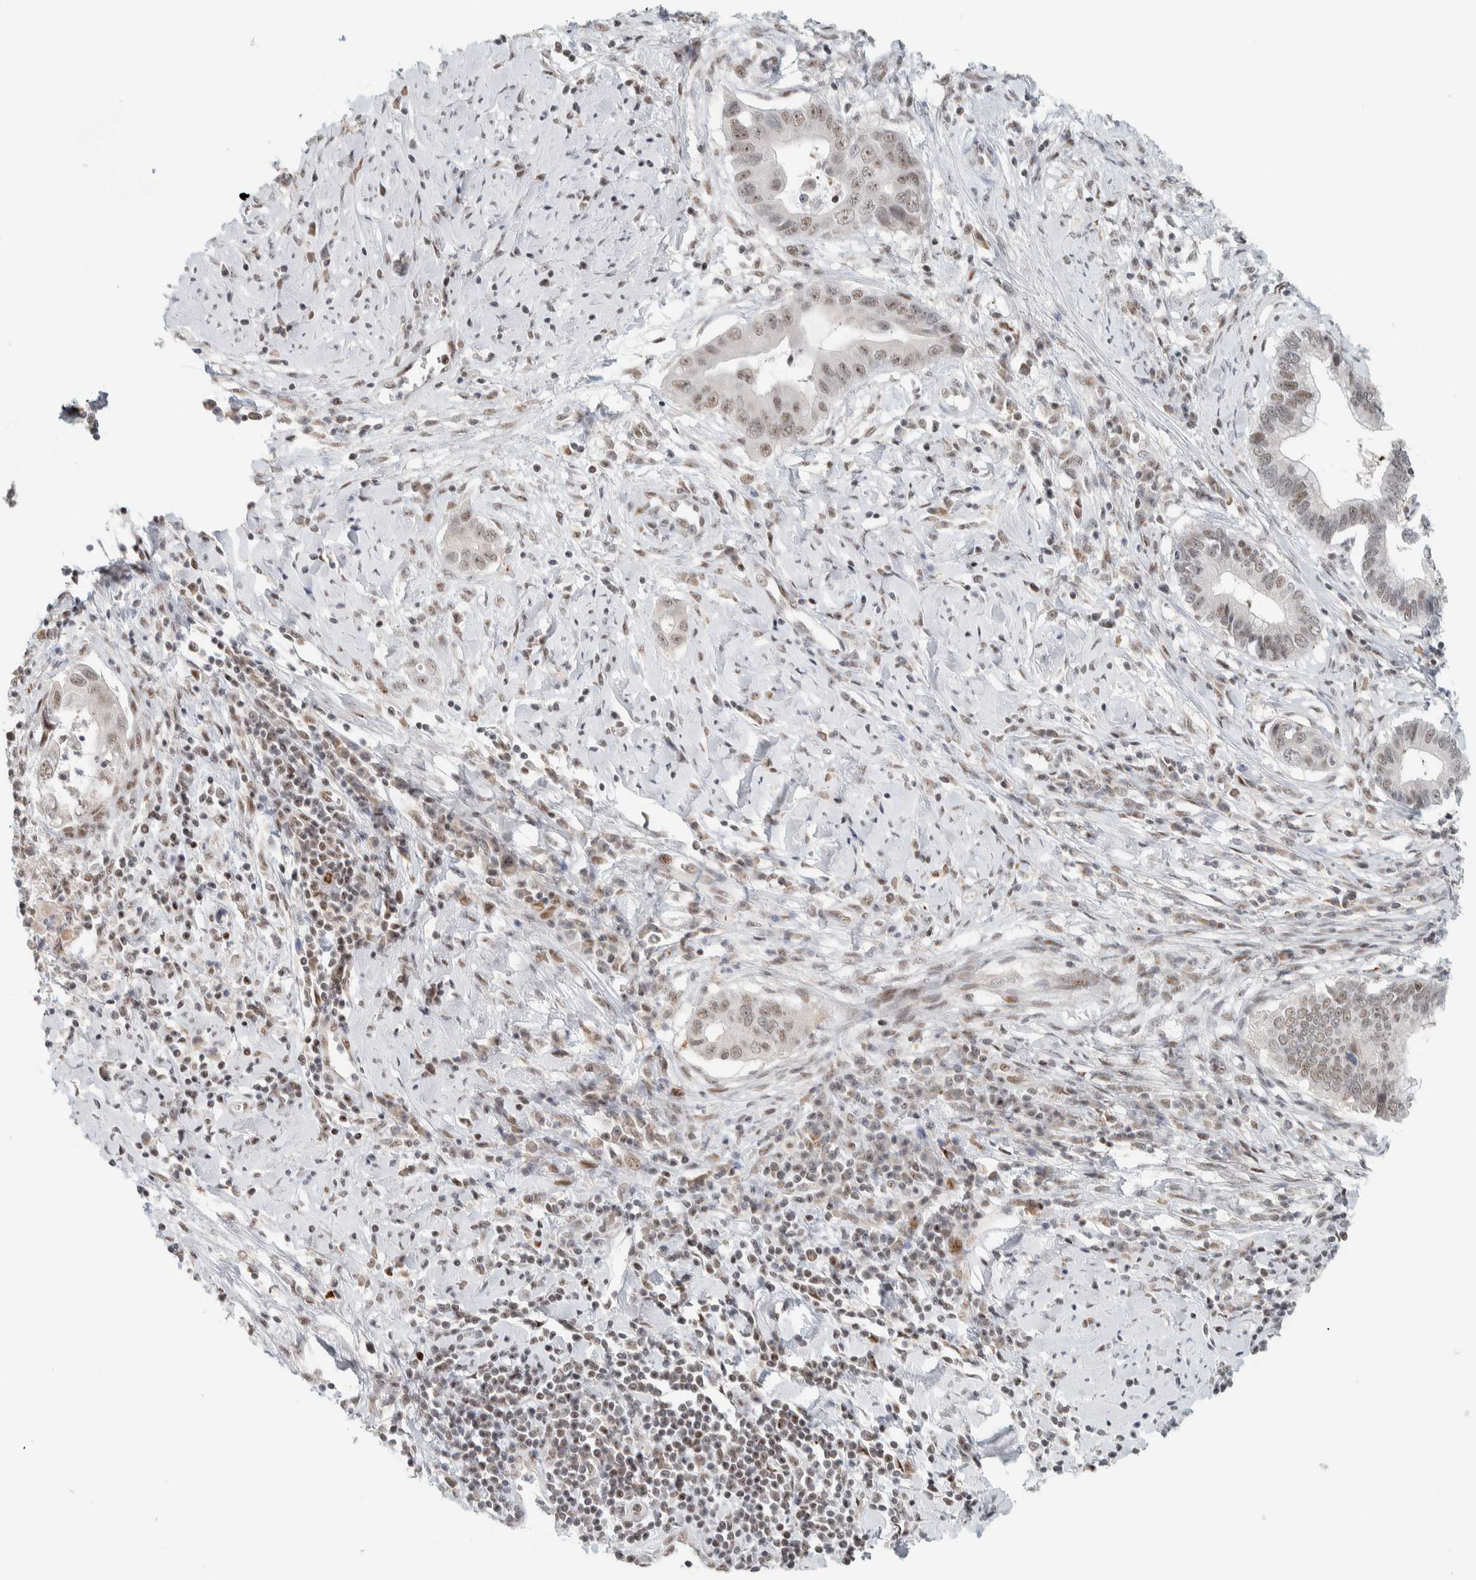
{"staining": {"intensity": "moderate", "quantity": ">75%", "location": "nuclear"}, "tissue": "cervical cancer", "cell_type": "Tumor cells", "image_type": "cancer", "snomed": [{"axis": "morphology", "description": "Adenocarcinoma, NOS"}, {"axis": "topography", "description": "Cervix"}], "caption": "Human cervical cancer (adenocarcinoma) stained for a protein (brown) exhibits moderate nuclear positive positivity in about >75% of tumor cells.", "gene": "ZBTB2", "patient": {"sex": "female", "age": 44}}